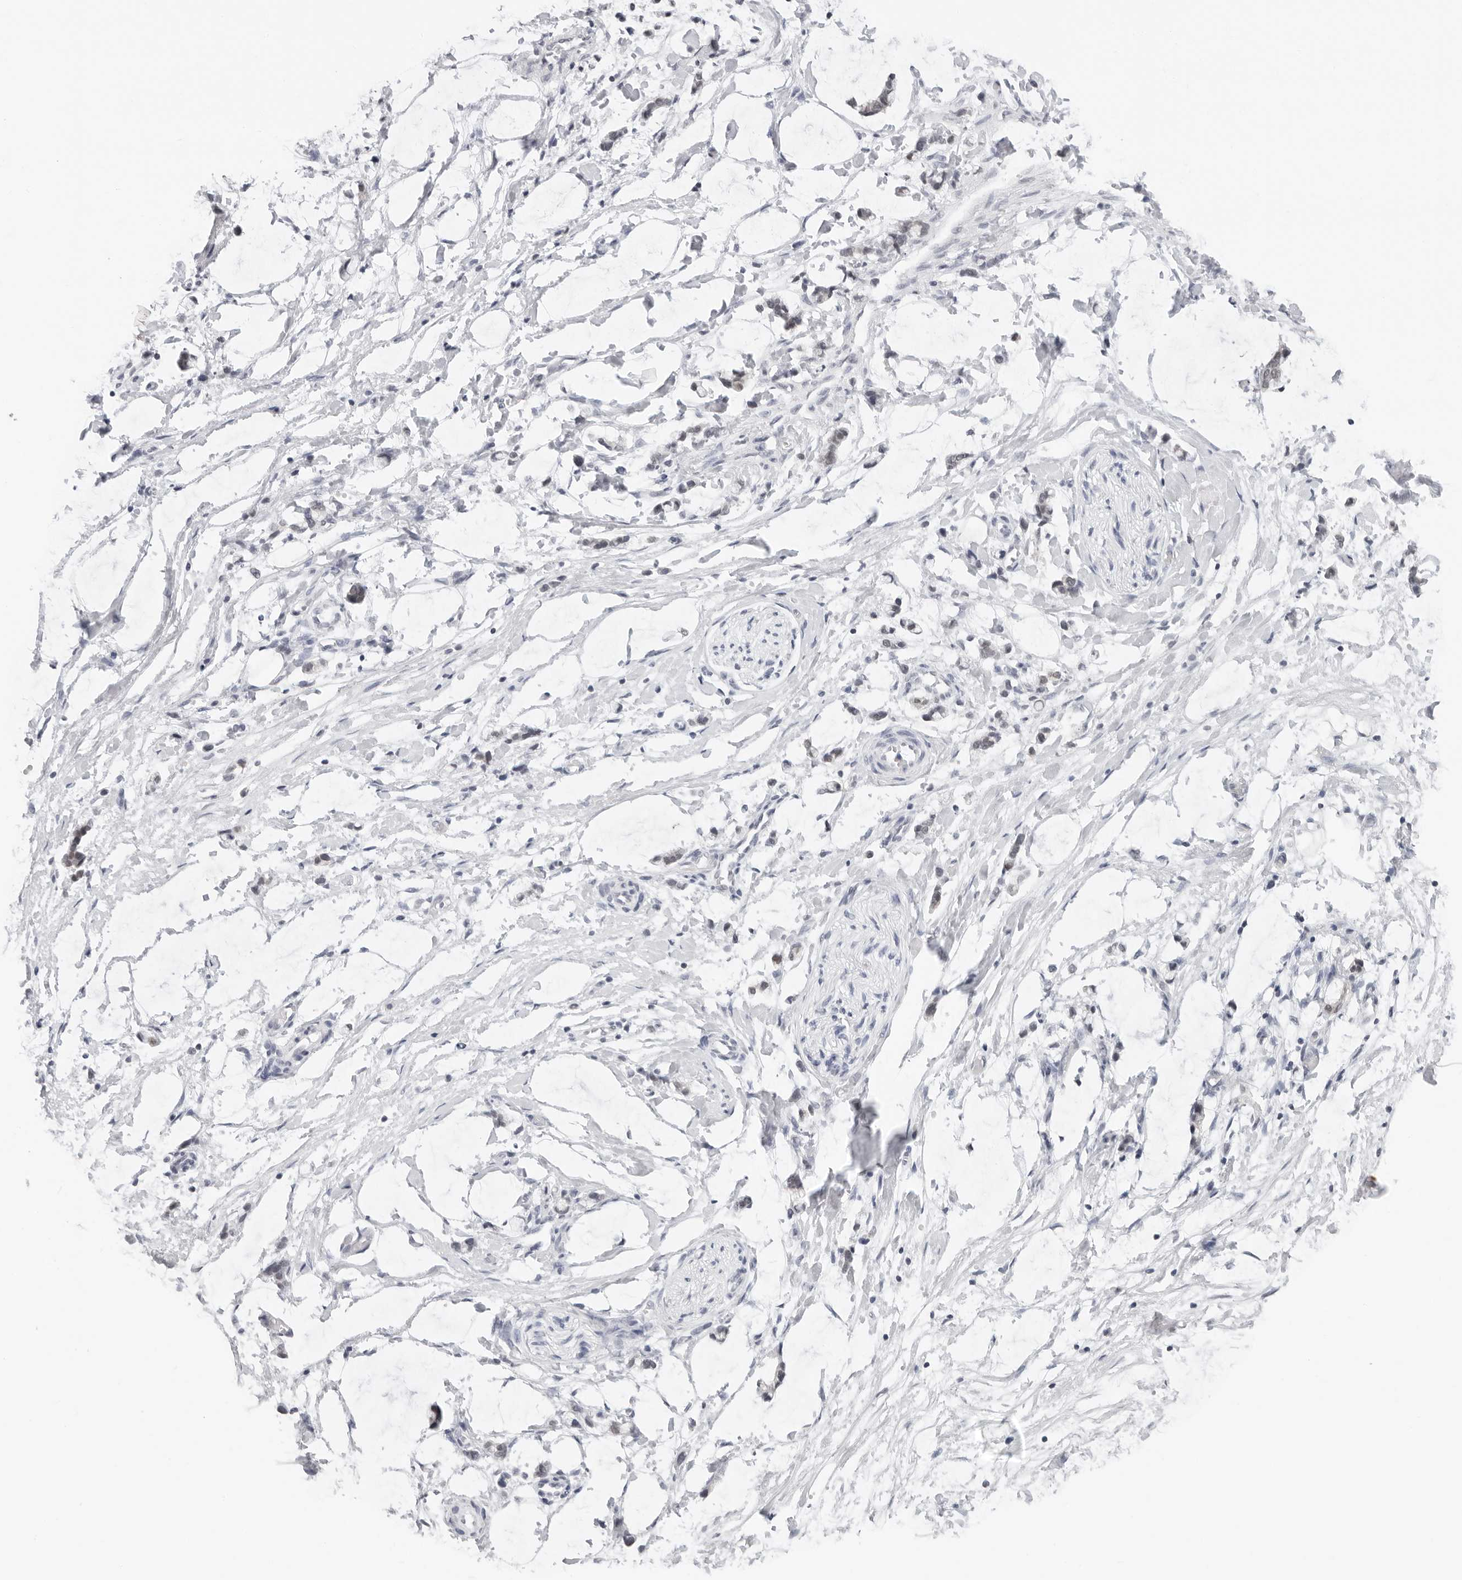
{"staining": {"intensity": "negative", "quantity": "none", "location": "none"}, "tissue": "adipose tissue", "cell_type": "Adipocytes", "image_type": "normal", "snomed": [{"axis": "morphology", "description": "Normal tissue, NOS"}, {"axis": "morphology", "description": "Adenocarcinoma, NOS"}, {"axis": "topography", "description": "Colon"}, {"axis": "topography", "description": "Peripheral nerve tissue"}], "caption": "DAB immunohistochemical staining of unremarkable adipose tissue exhibits no significant expression in adipocytes.", "gene": "FLG2", "patient": {"sex": "male", "age": 14}}